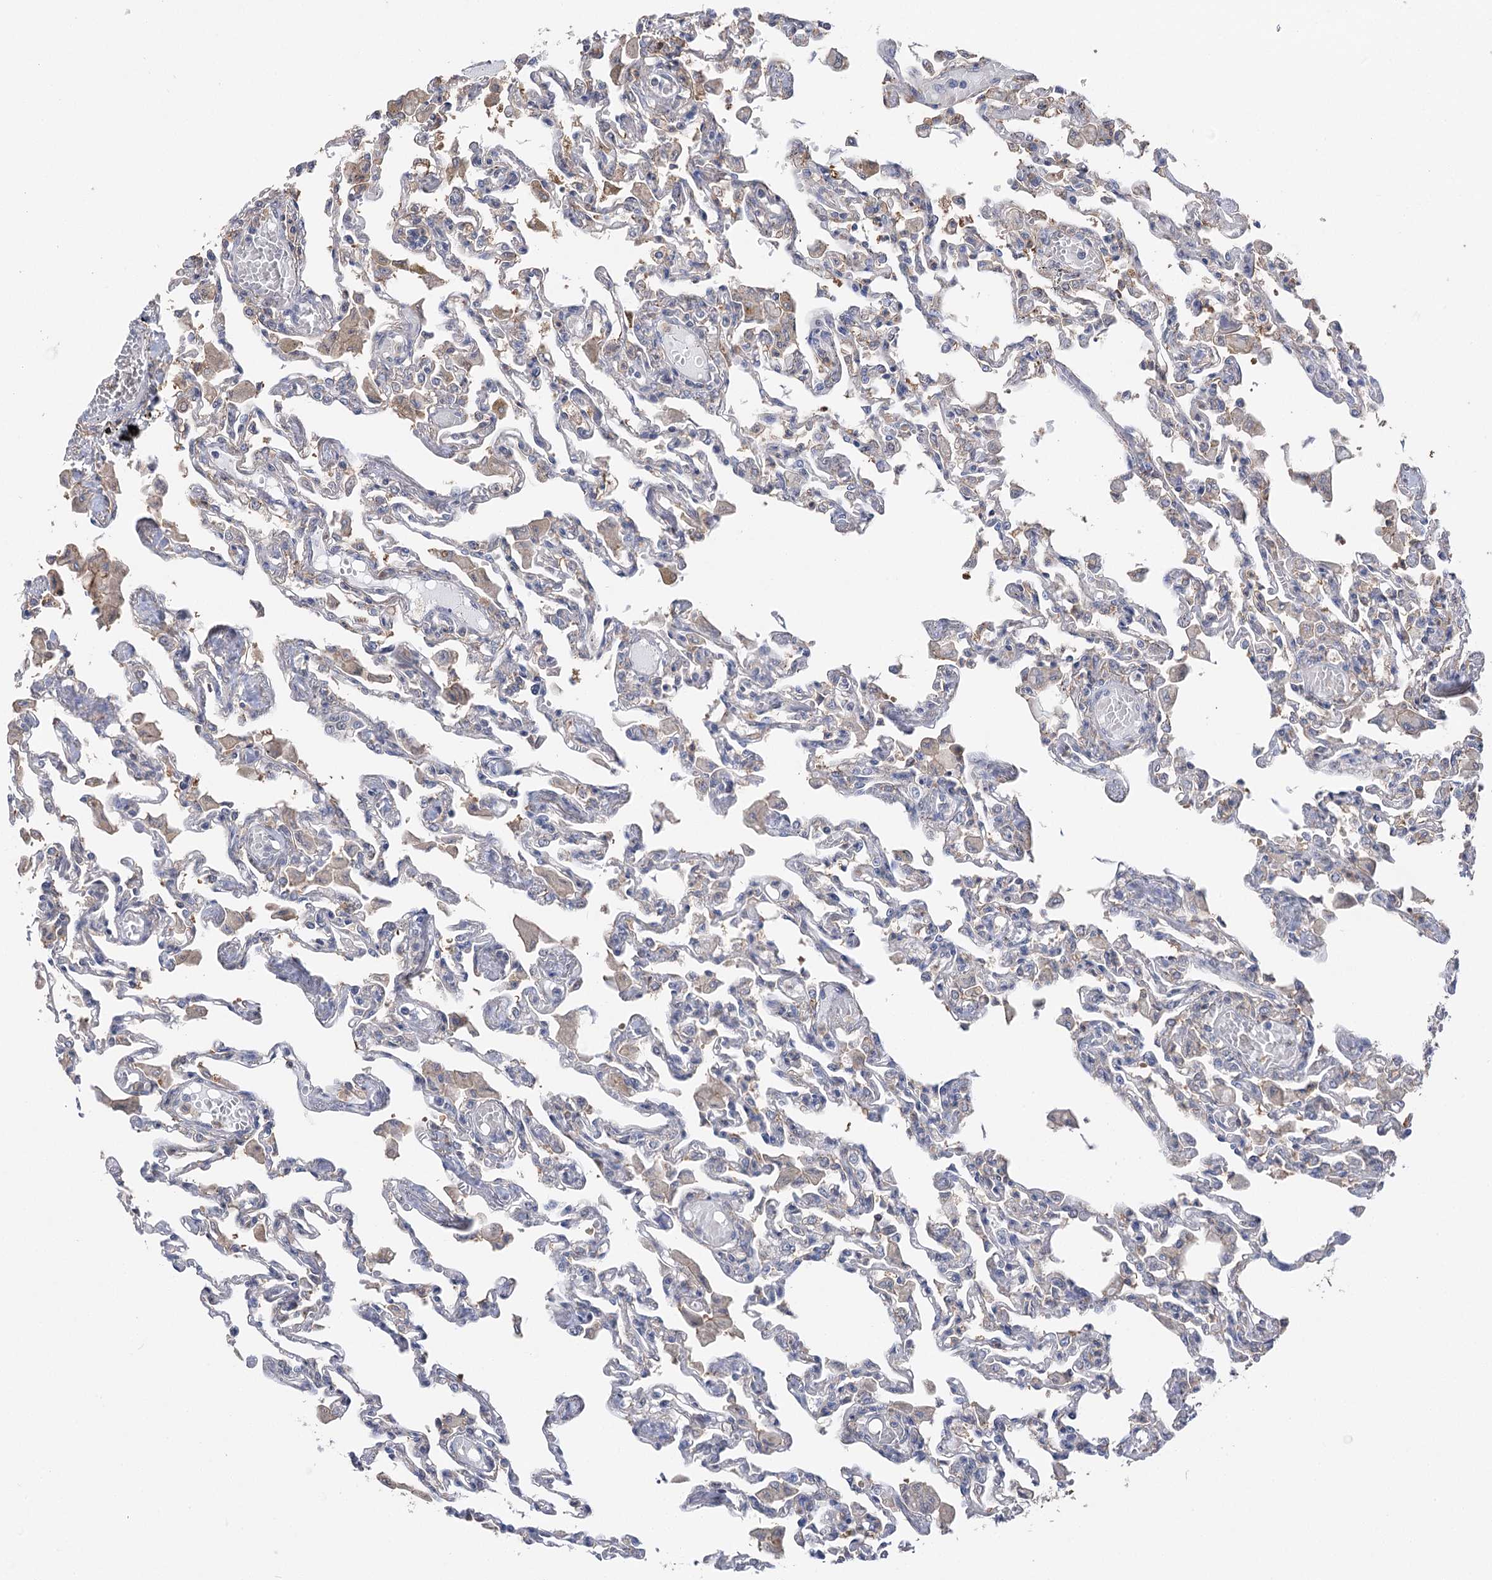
{"staining": {"intensity": "weak", "quantity": "<25%", "location": "cytoplasmic/membranous"}, "tissue": "lung", "cell_type": "Alveolar cells", "image_type": "normal", "snomed": [{"axis": "morphology", "description": "Normal tissue, NOS"}, {"axis": "topography", "description": "Bronchus"}, {"axis": "topography", "description": "Lung"}], "caption": "Immunohistochemical staining of benign lung shows no significant positivity in alveolar cells. (DAB IHC, high magnification).", "gene": "UGP2", "patient": {"sex": "female", "age": 49}}